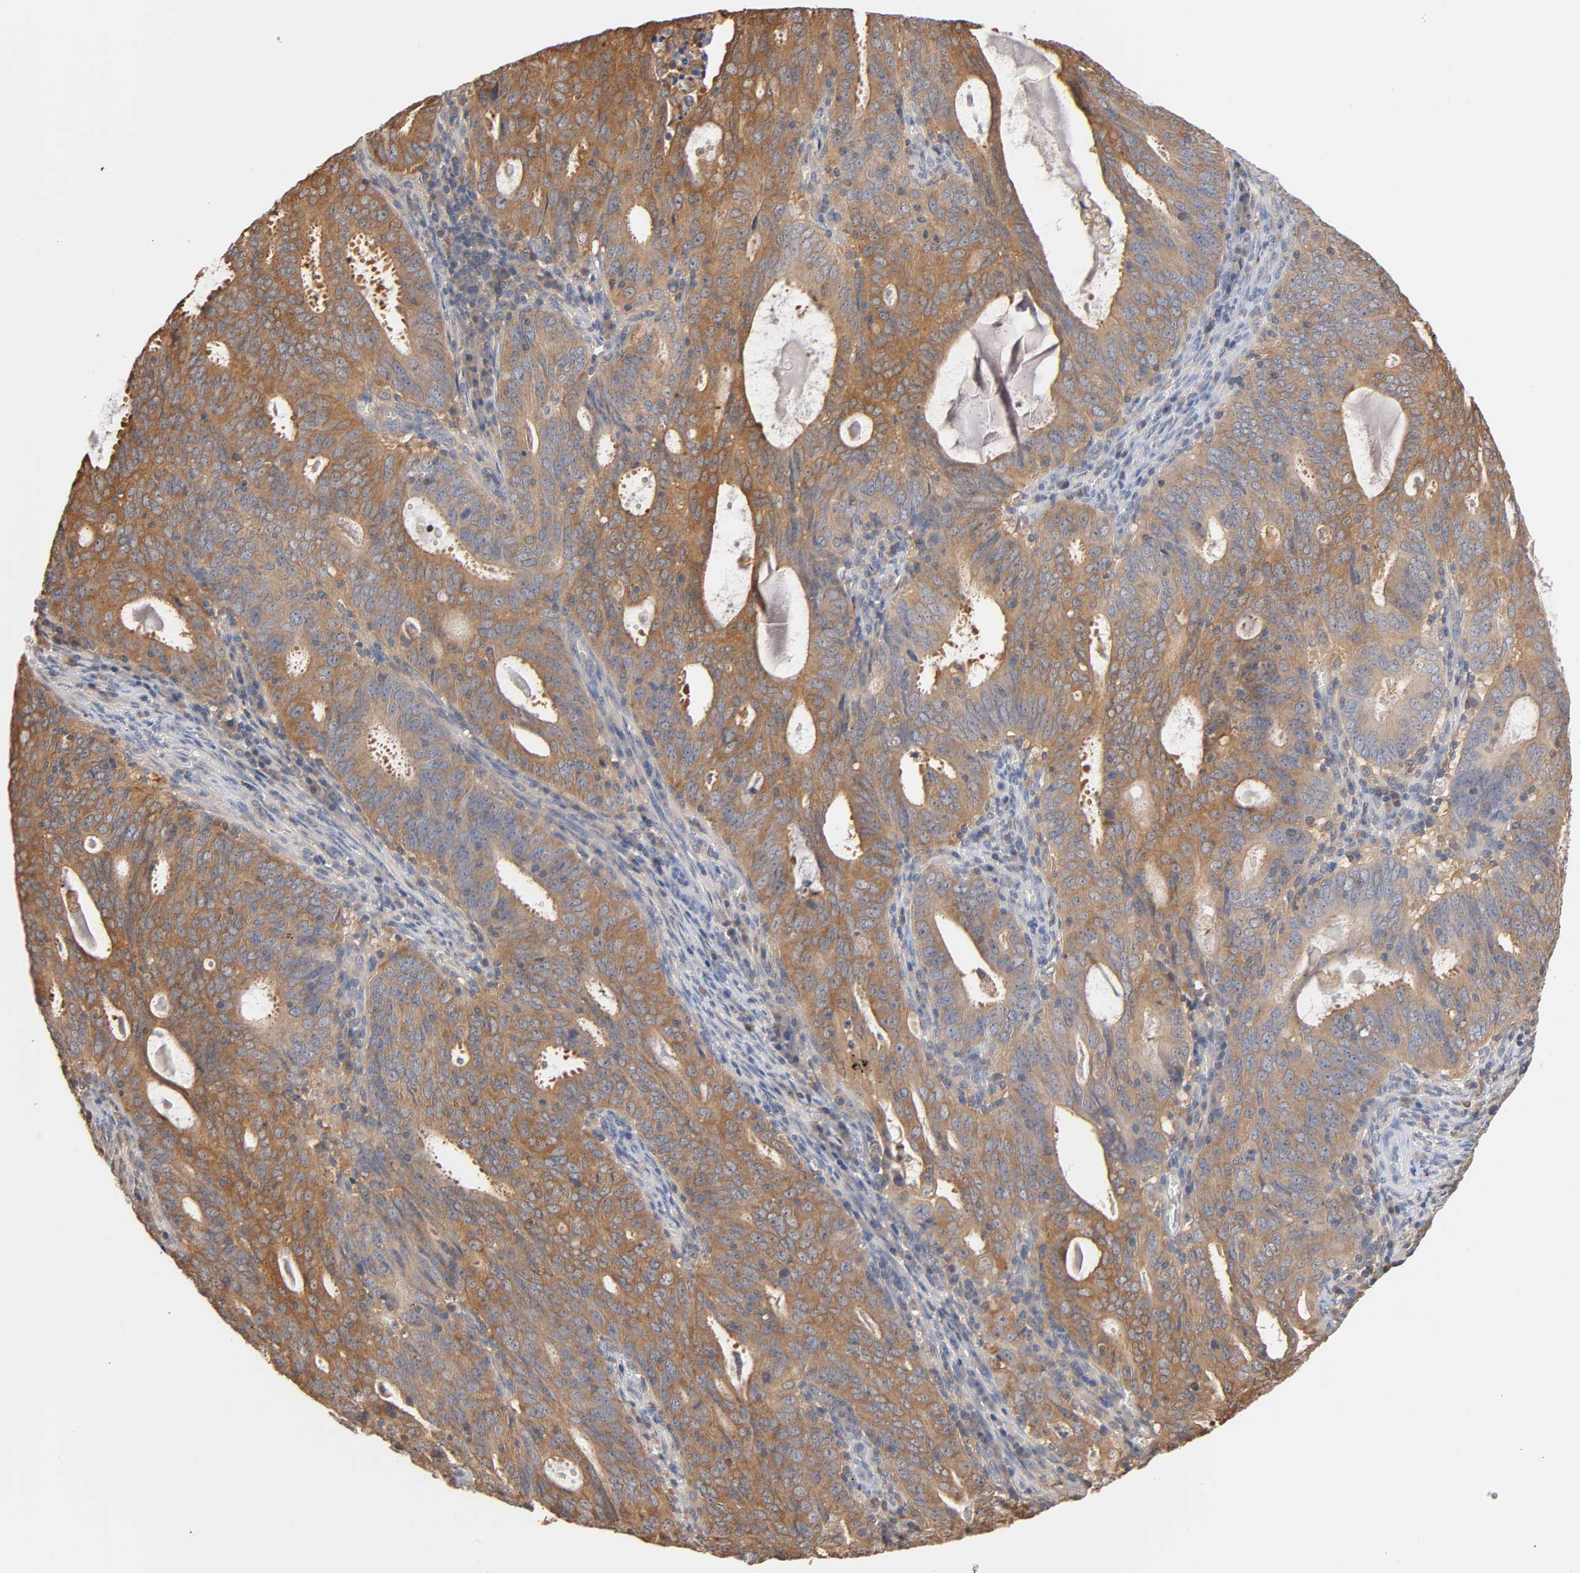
{"staining": {"intensity": "moderate", "quantity": ">75%", "location": "cytoplasmic/membranous"}, "tissue": "cervical cancer", "cell_type": "Tumor cells", "image_type": "cancer", "snomed": [{"axis": "morphology", "description": "Adenocarcinoma, NOS"}, {"axis": "topography", "description": "Cervix"}], "caption": "Brown immunohistochemical staining in human cervical adenocarcinoma displays moderate cytoplasmic/membranous staining in about >75% of tumor cells.", "gene": "ALDOA", "patient": {"sex": "female", "age": 44}}